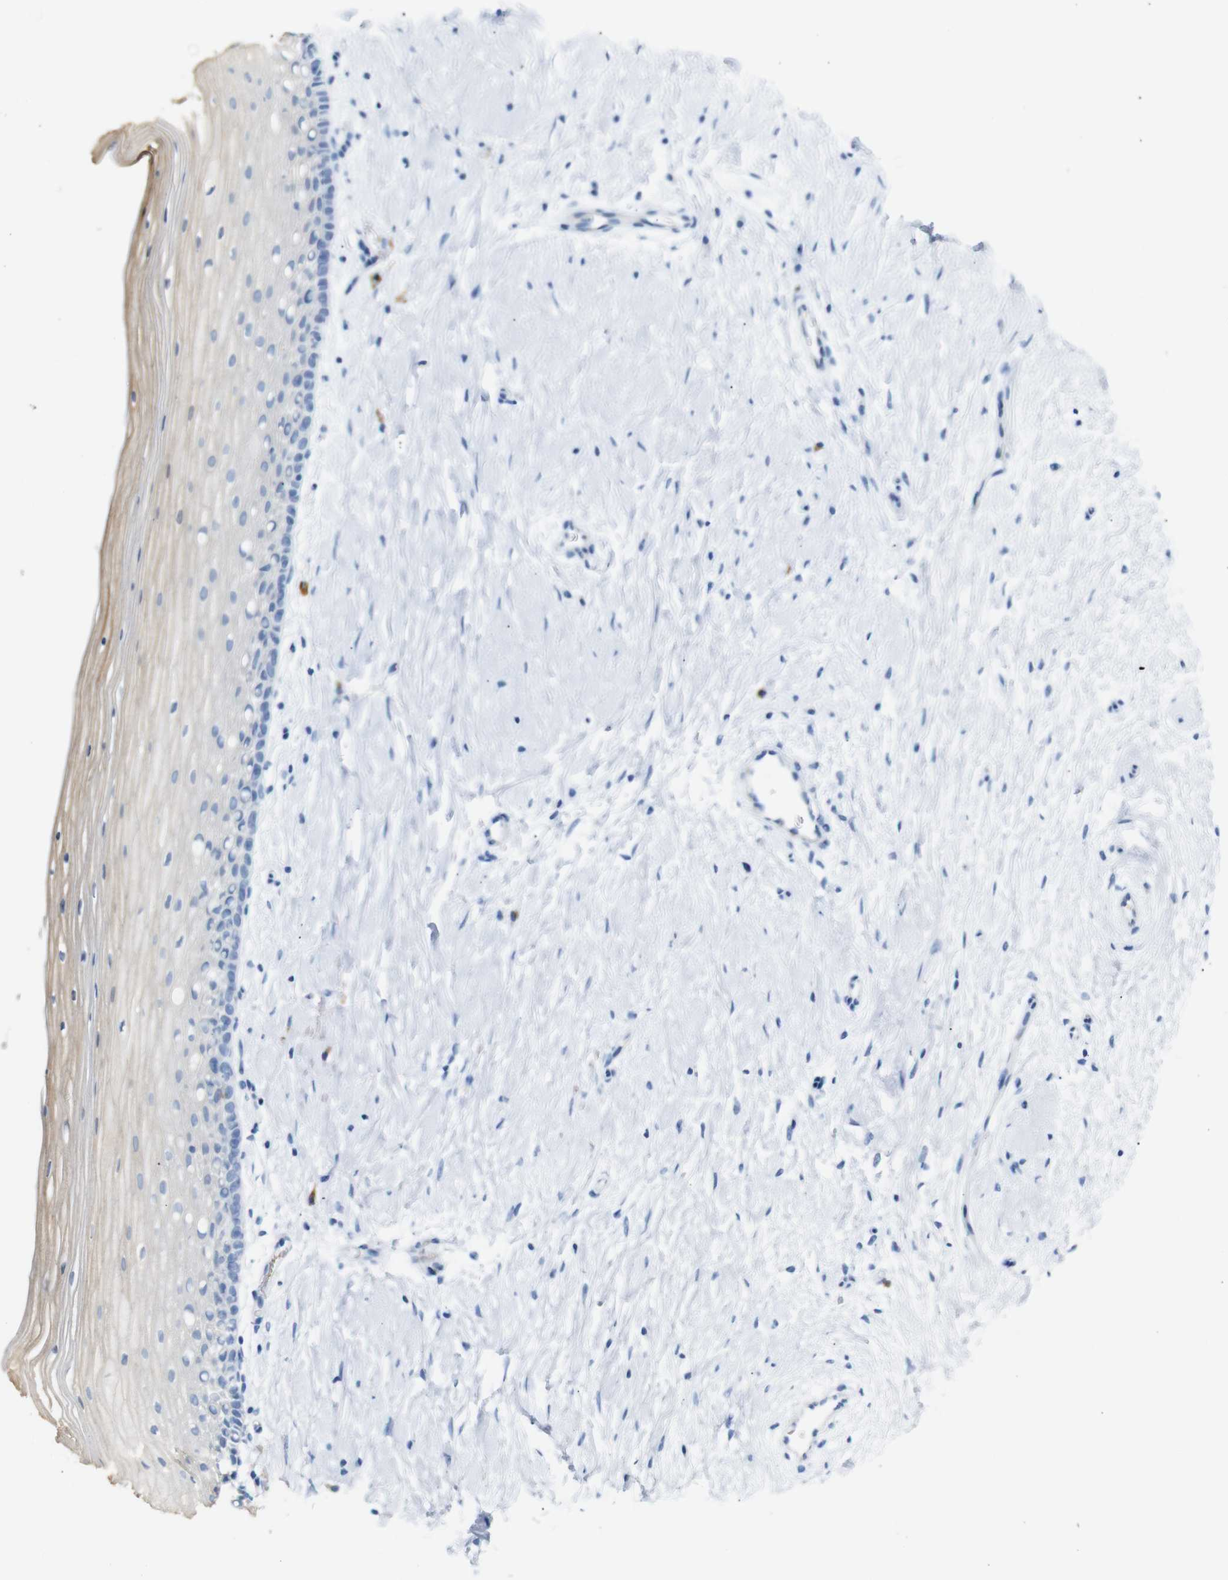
{"staining": {"intensity": "negative", "quantity": "none", "location": "none"}, "tissue": "cervix", "cell_type": "Glandular cells", "image_type": "normal", "snomed": [{"axis": "morphology", "description": "Normal tissue, NOS"}, {"axis": "topography", "description": "Cervix"}], "caption": "Photomicrograph shows no significant protein positivity in glandular cells of normal cervix. Nuclei are stained in blue.", "gene": "ERVMER34", "patient": {"sex": "female", "age": 39}}